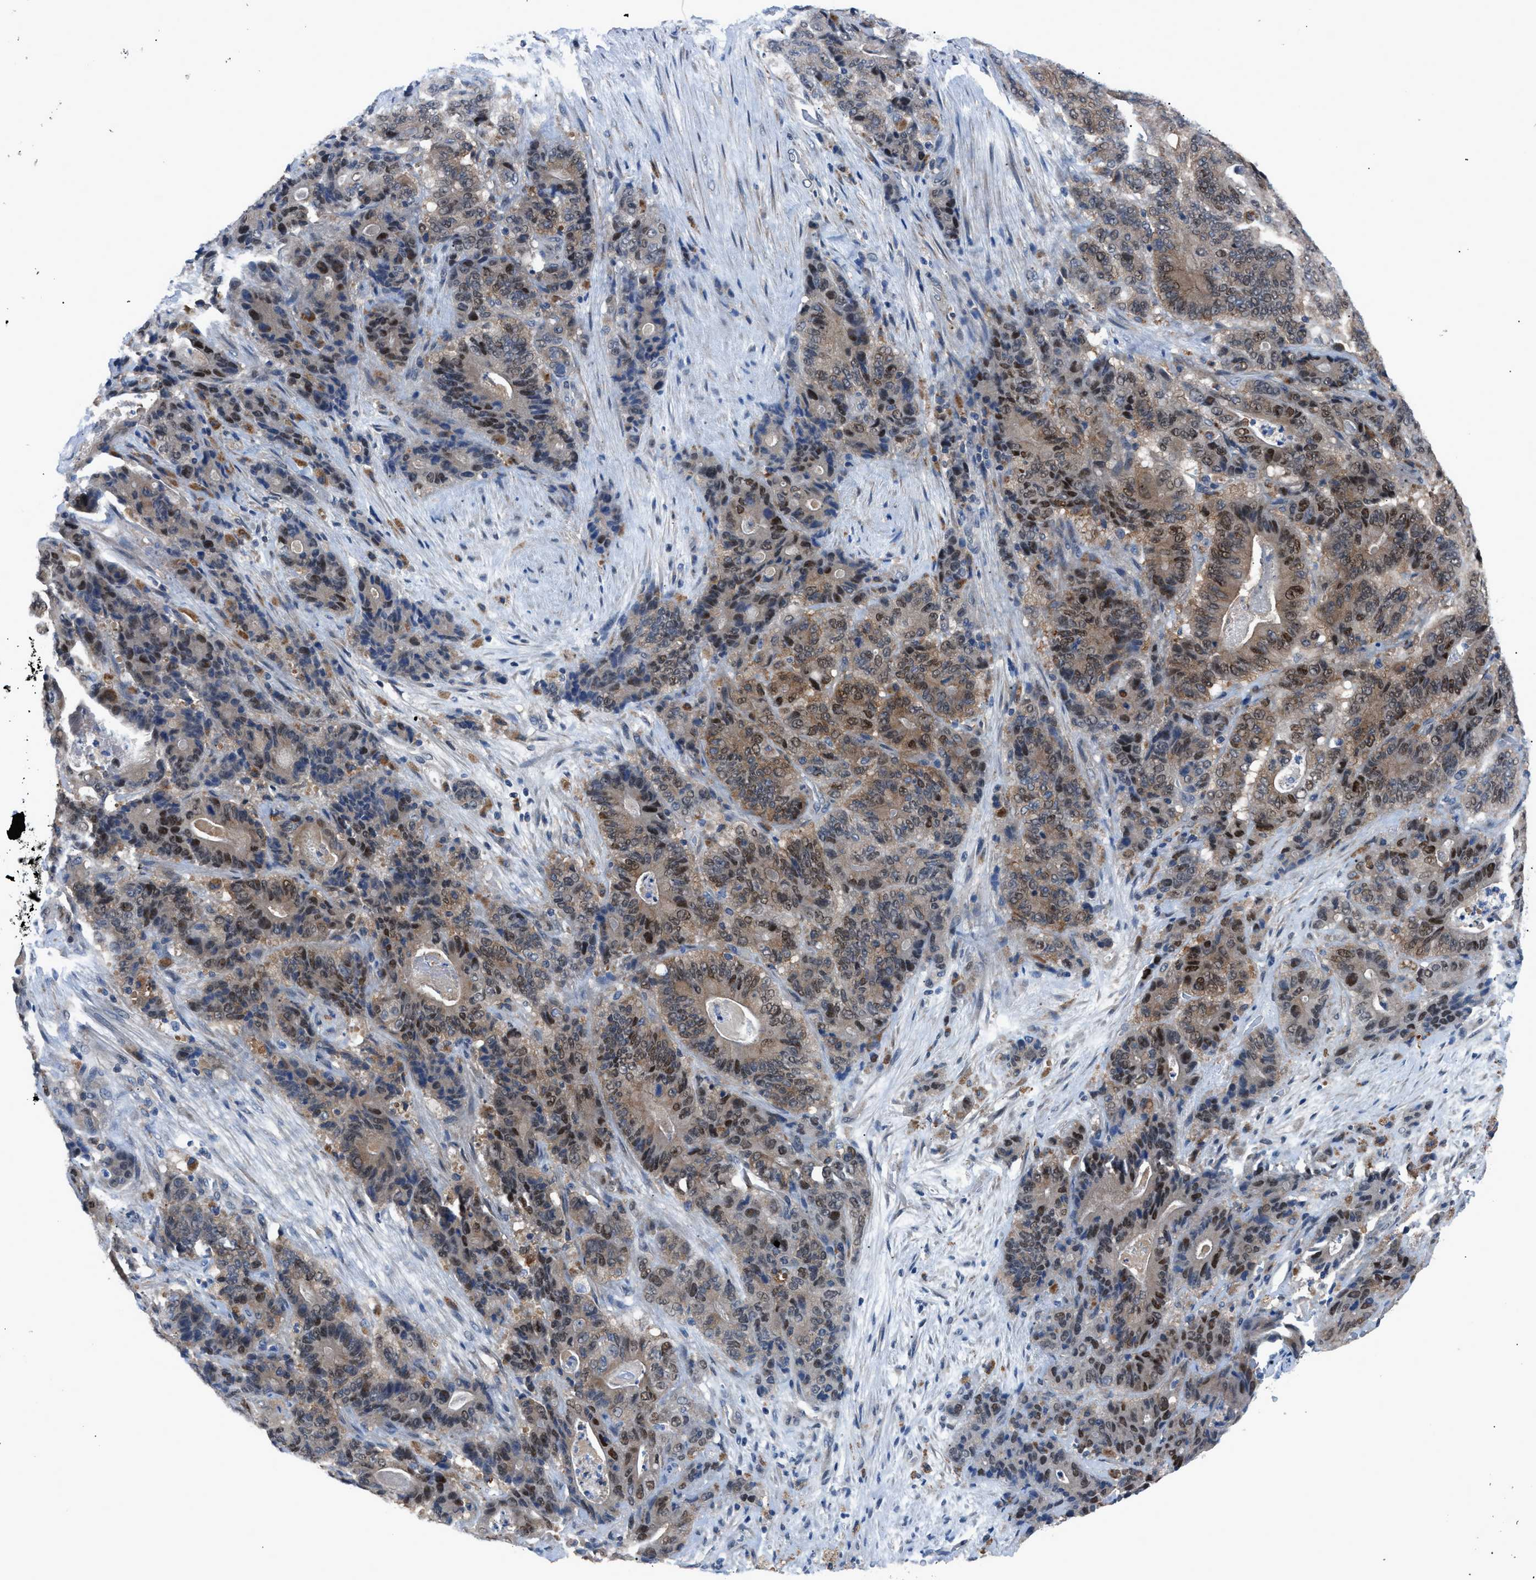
{"staining": {"intensity": "moderate", "quantity": ">75%", "location": "cytoplasmic/membranous,nuclear"}, "tissue": "stomach cancer", "cell_type": "Tumor cells", "image_type": "cancer", "snomed": [{"axis": "morphology", "description": "Adenocarcinoma, NOS"}, {"axis": "topography", "description": "Stomach"}], "caption": "A histopathology image of human stomach cancer stained for a protein exhibits moderate cytoplasmic/membranous and nuclear brown staining in tumor cells.", "gene": "TMEM45B", "patient": {"sex": "female", "age": 73}}